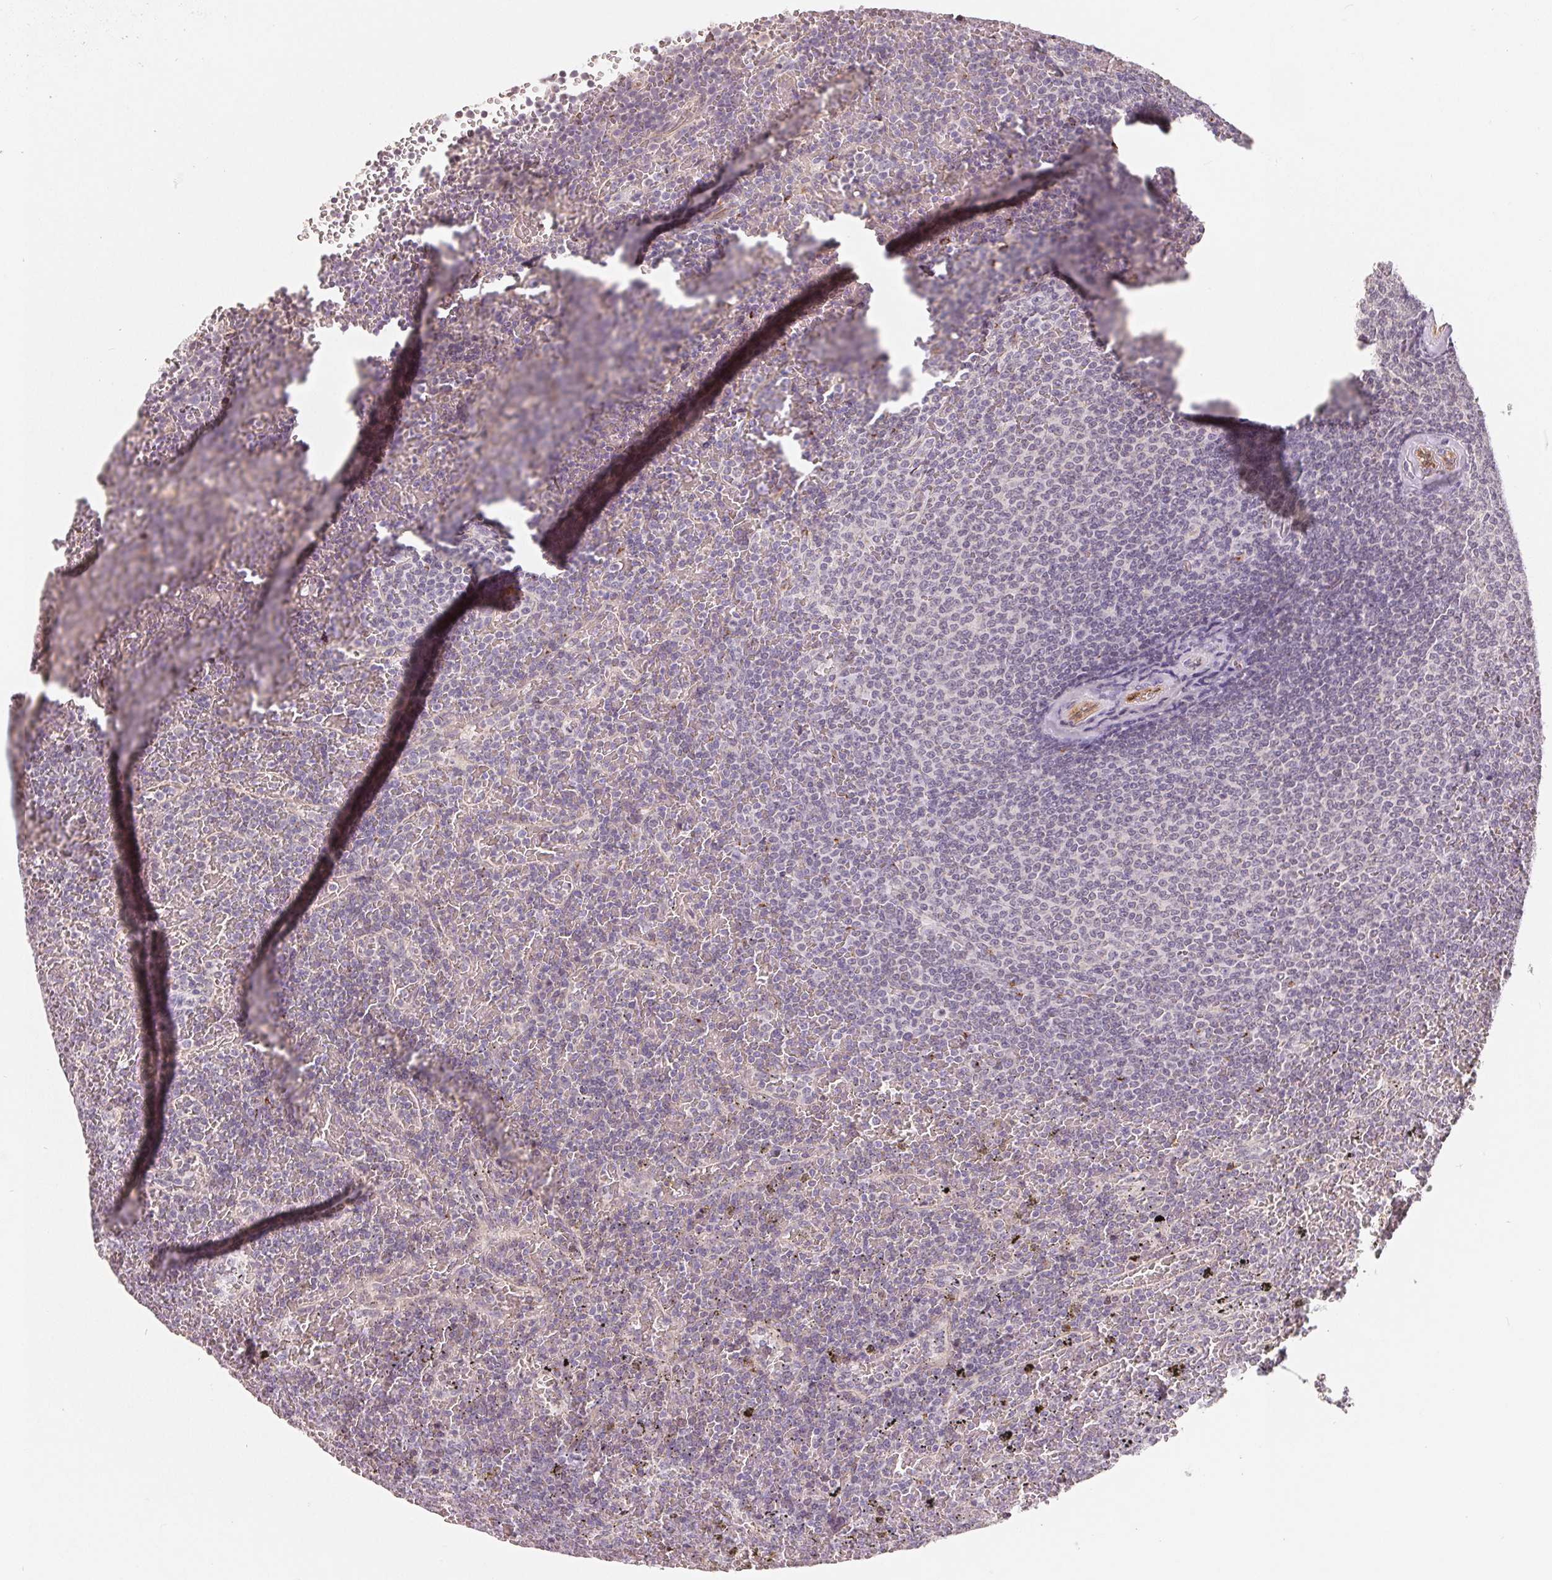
{"staining": {"intensity": "negative", "quantity": "none", "location": "none"}, "tissue": "lymphoma", "cell_type": "Tumor cells", "image_type": "cancer", "snomed": [{"axis": "morphology", "description": "Malignant lymphoma, non-Hodgkin's type, Low grade"}, {"axis": "topography", "description": "Spleen"}], "caption": "This image is of lymphoma stained with immunohistochemistry (IHC) to label a protein in brown with the nuclei are counter-stained blue. There is no staining in tumor cells.", "gene": "TMSB15B", "patient": {"sex": "female", "age": 77}}